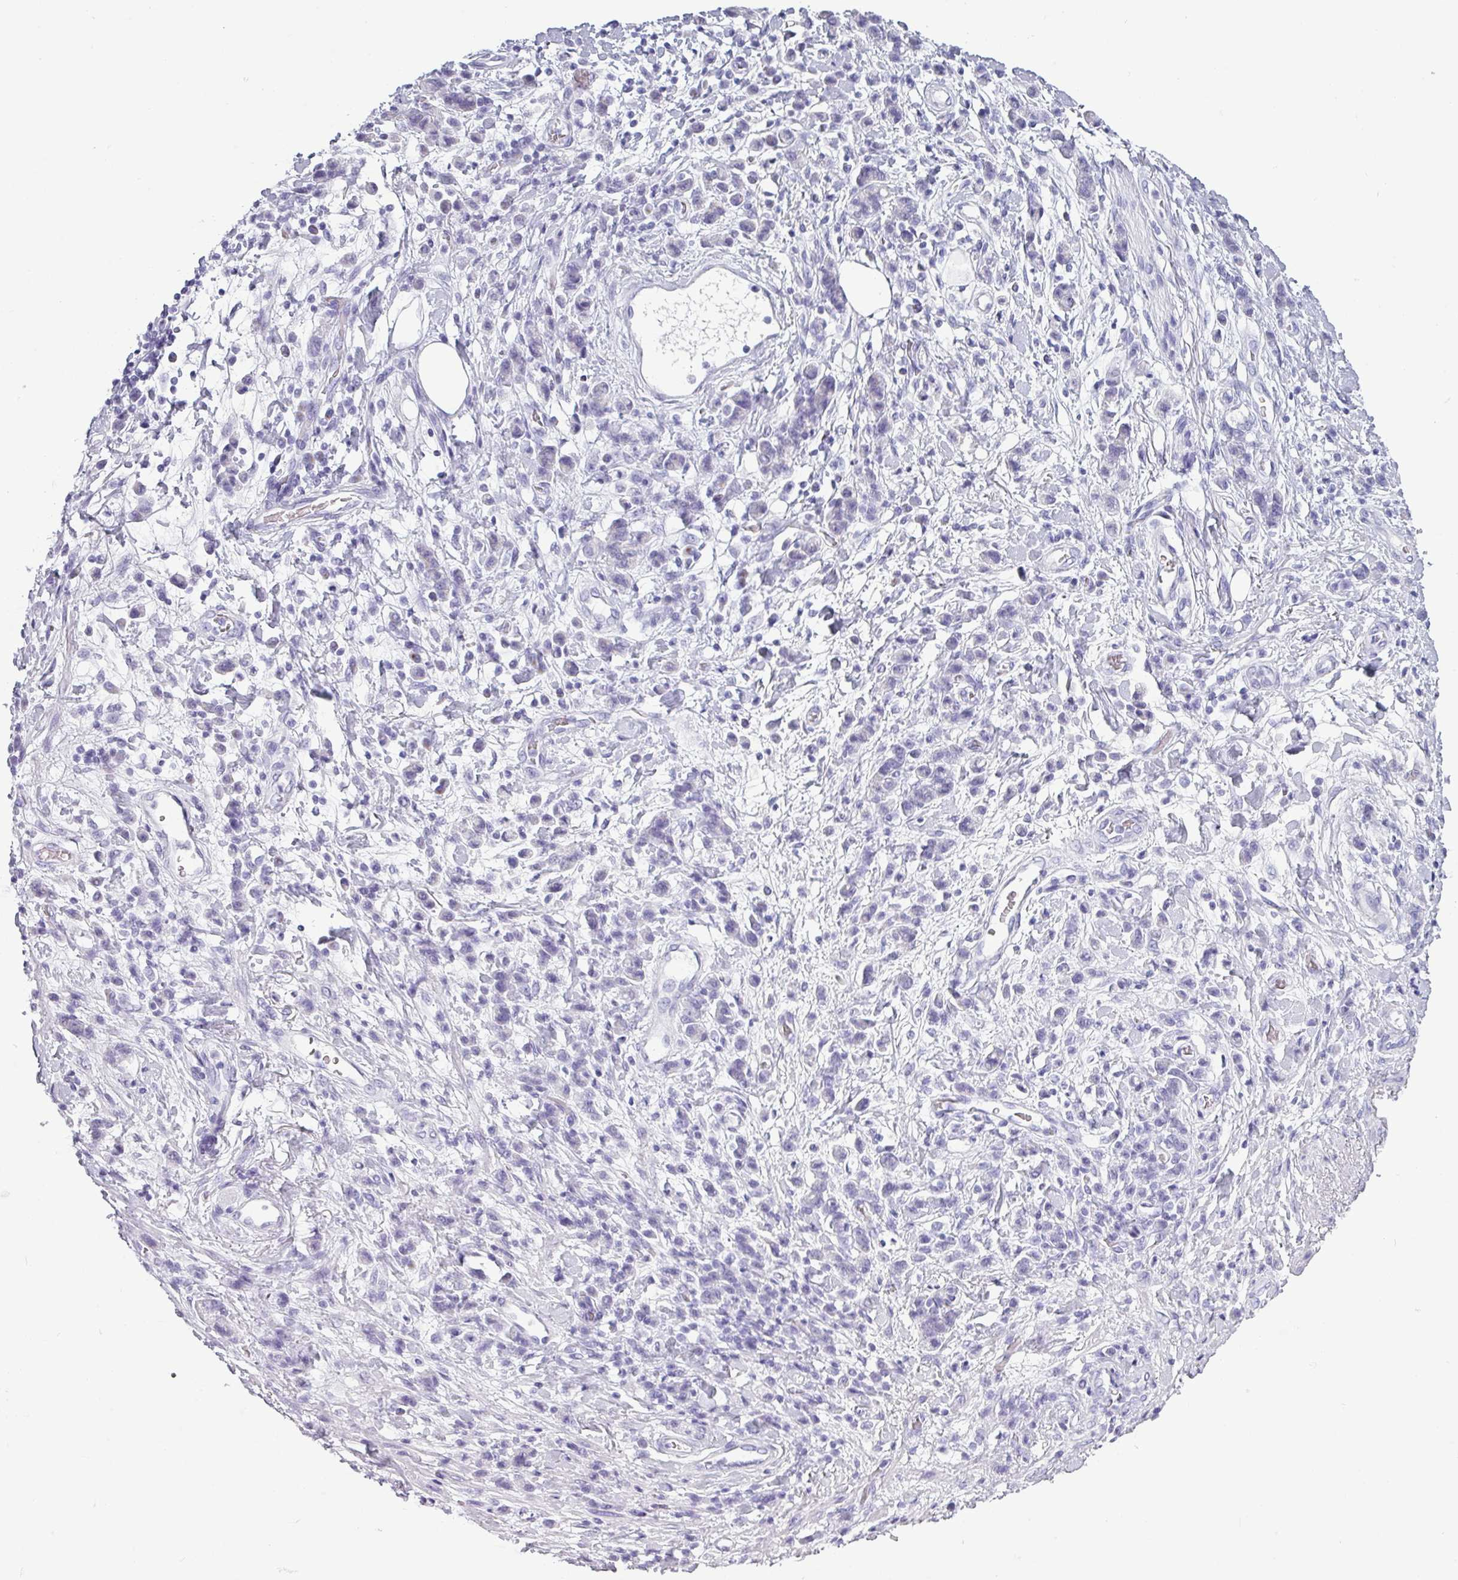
{"staining": {"intensity": "negative", "quantity": "none", "location": "none"}, "tissue": "stomach cancer", "cell_type": "Tumor cells", "image_type": "cancer", "snomed": [{"axis": "morphology", "description": "Adenocarcinoma, NOS"}, {"axis": "topography", "description": "Stomach"}], "caption": "Immunohistochemical staining of human stomach cancer reveals no significant staining in tumor cells.", "gene": "SLC26A9", "patient": {"sex": "male", "age": 77}}